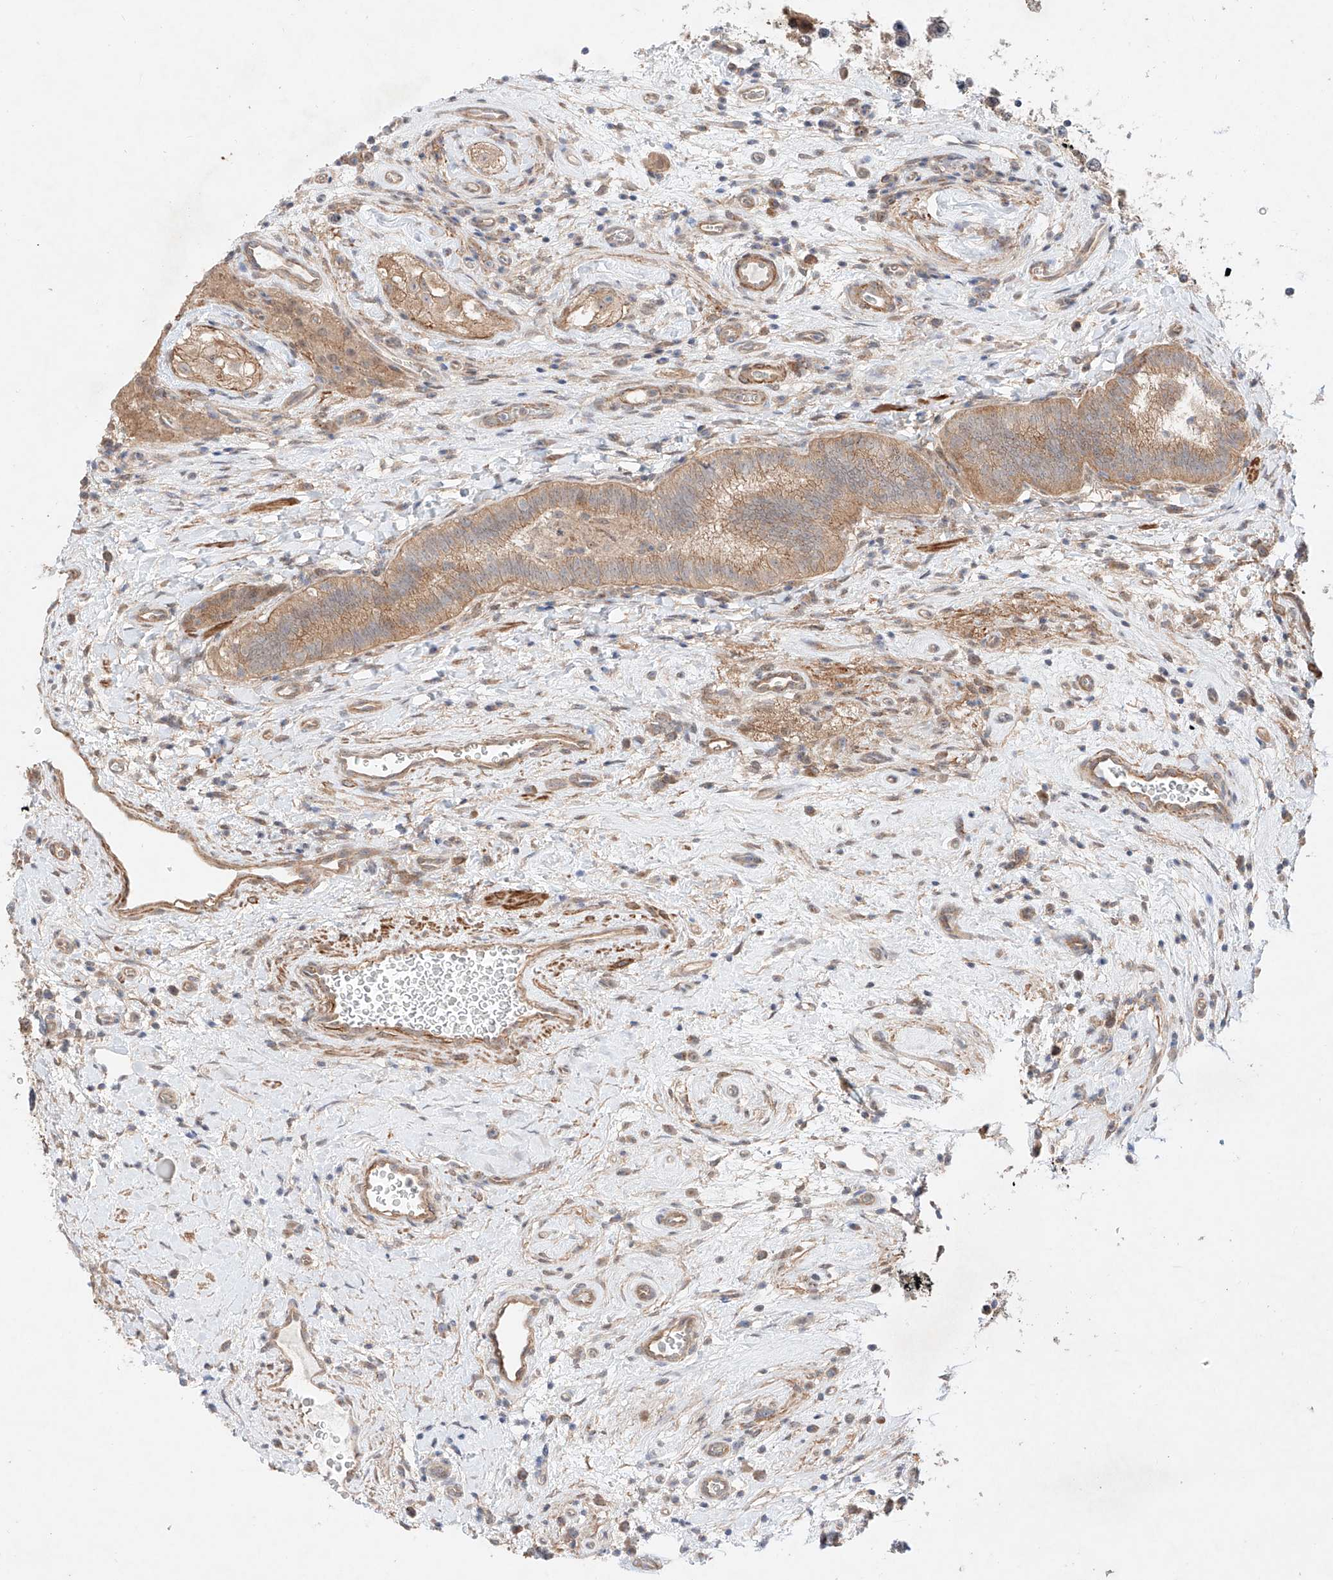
{"staining": {"intensity": "weak", "quantity": ">75%", "location": "cytoplasmic/membranous"}, "tissue": "testis cancer", "cell_type": "Tumor cells", "image_type": "cancer", "snomed": [{"axis": "morphology", "description": "Seminoma, NOS"}, {"axis": "topography", "description": "Testis"}], "caption": "IHC micrograph of human testis seminoma stained for a protein (brown), which exhibits low levels of weak cytoplasmic/membranous expression in about >75% of tumor cells.", "gene": "TSR2", "patient": {"sex": "male", "age": 49}}